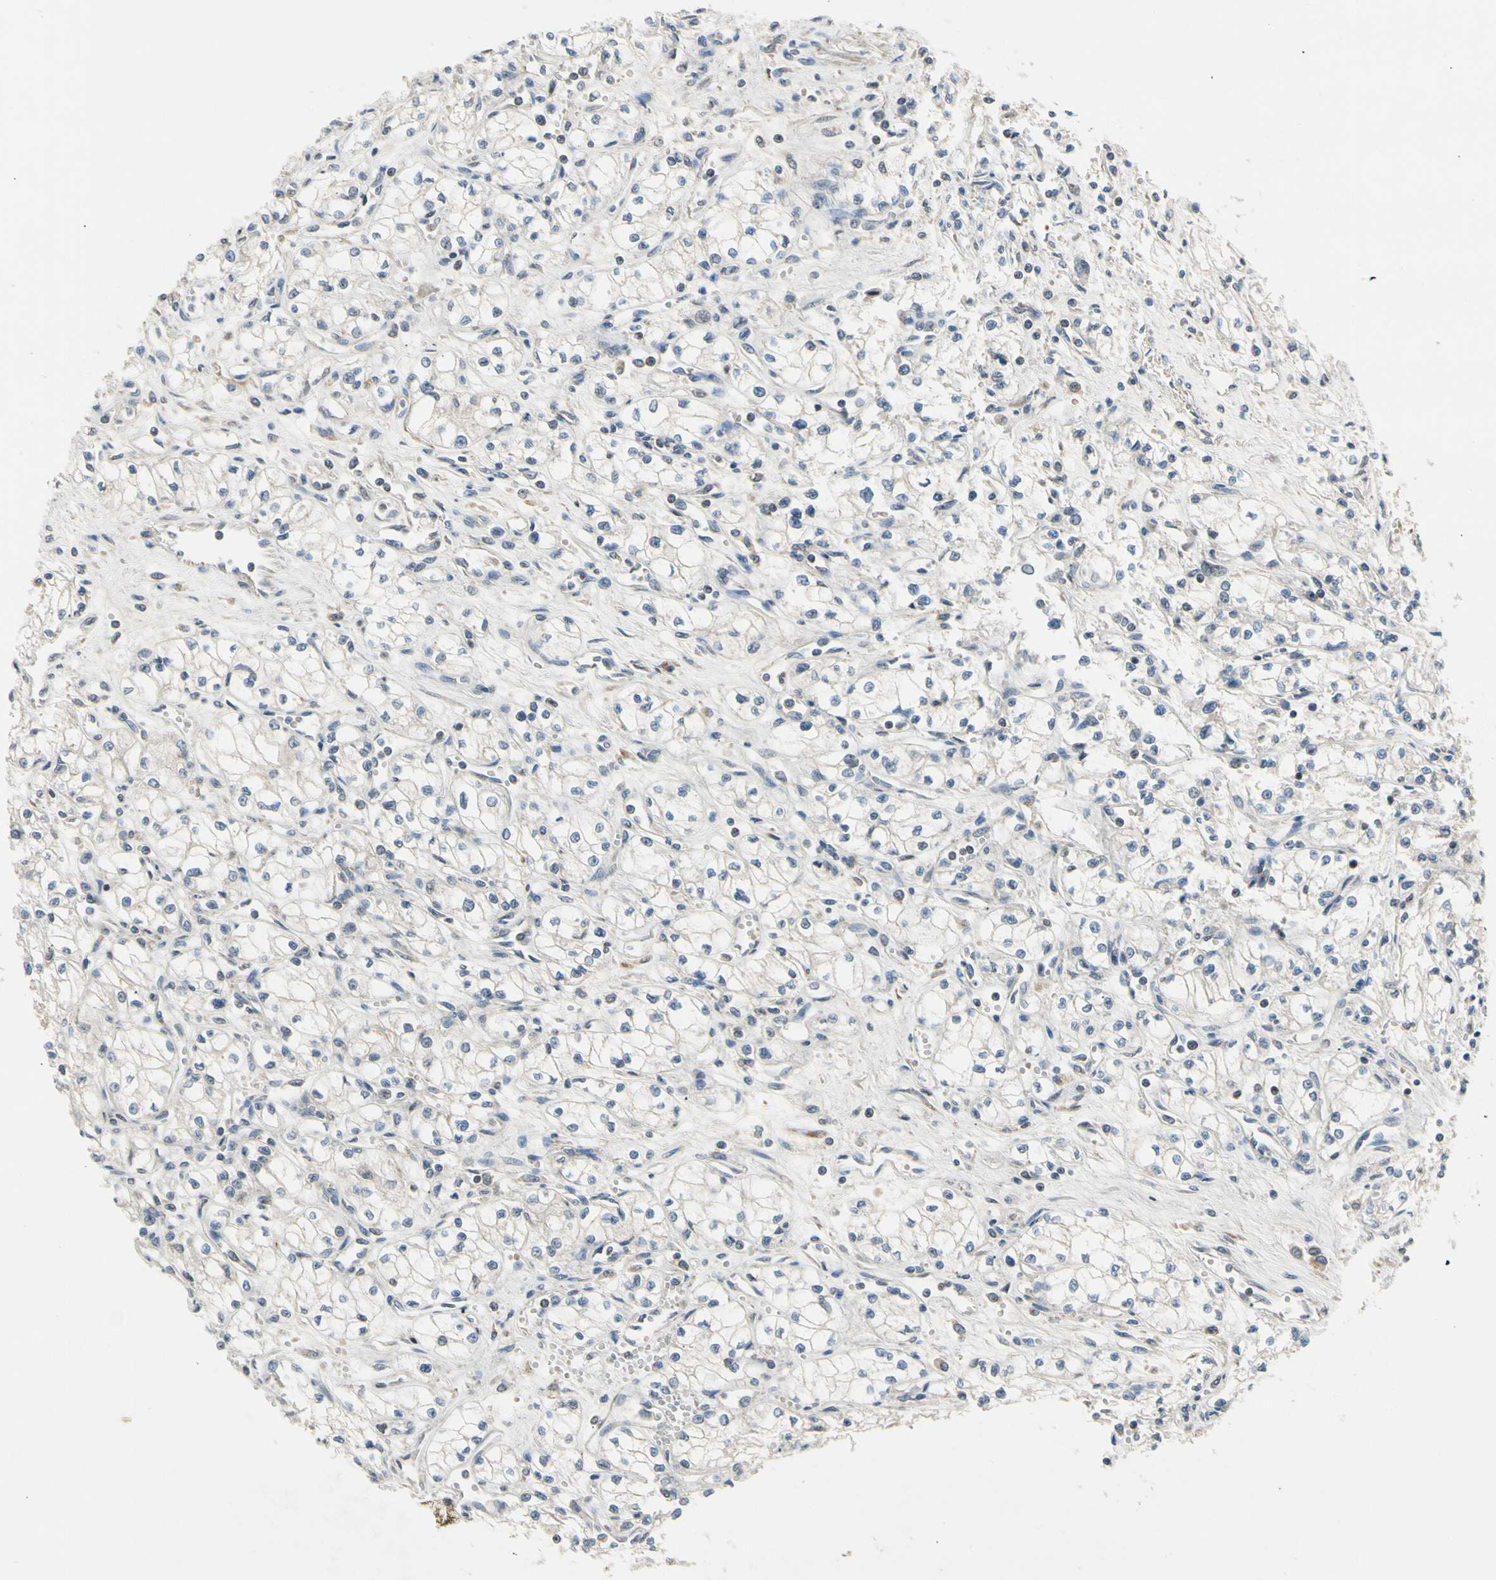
{"staining": {"intensity": "negative", "quantity": "none", "location": "none"}, "tissue": "renal cancer", "cell_type": "Tumor cells", "image_type": "cancer", "snomed": [{"axis": "morphology", "description": "Normal tissue, NOS"}, {"axis": "morphology", "description": "Adenocarcinoma, NOS"}, {"axis": "topography", "description": "Kidney"}], "caption": "A photomicrograph of renal cancer stained for a protein reveals no brown staining in tumor cells.", "gene": "RIOX2", "patient": {"sex": "male", "age": 59}}